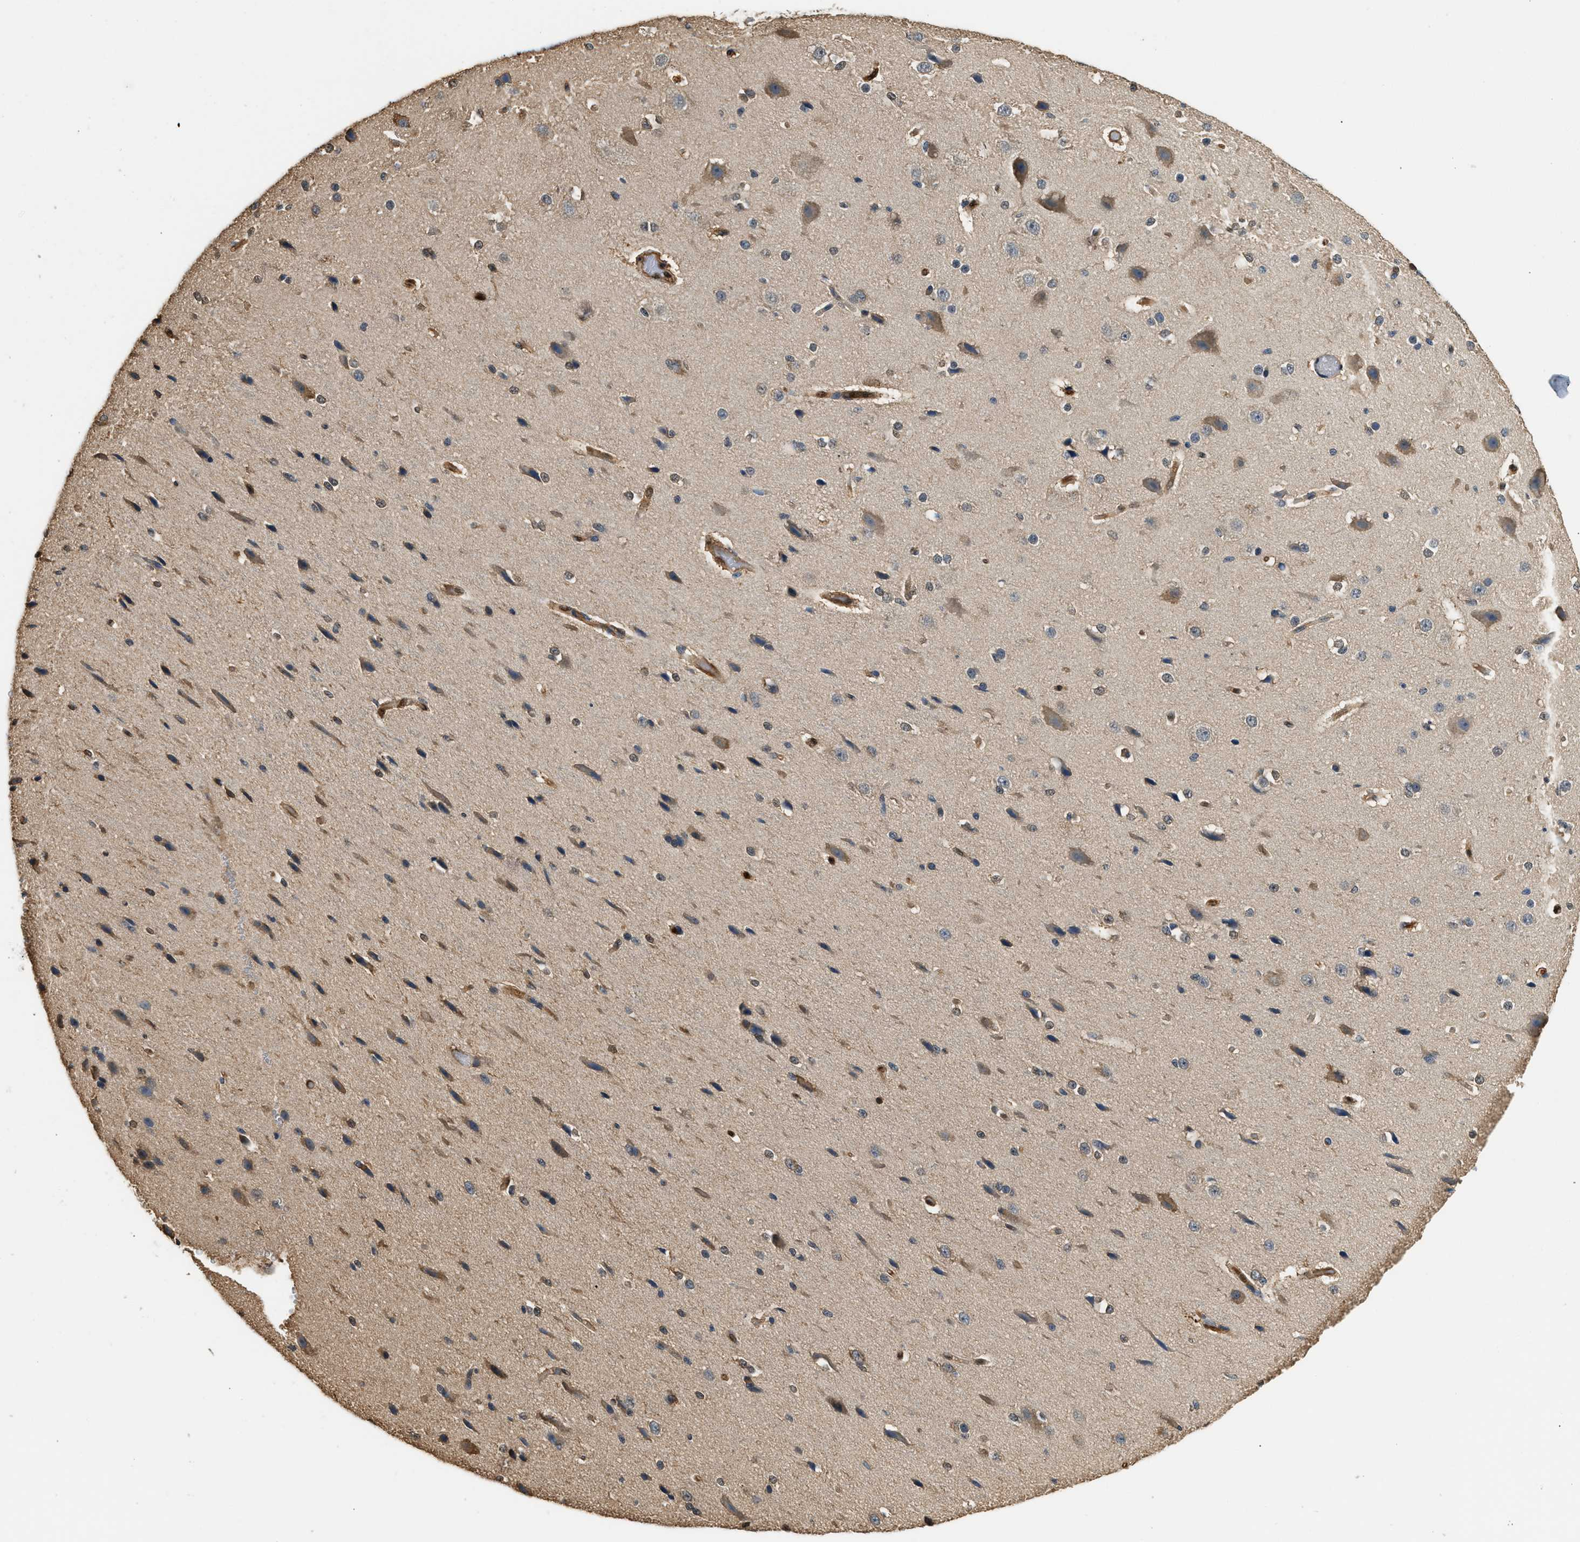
{"staining": {"intensity": "moderate", "quantity": ">75%", "location": "cytoplasmic/membranous,nuclear"}, "tissue": "cerebral cortex", "cell_type": "Endothelial cells", "image_type": "normal", "snomed": [{"axis": "morphology", "description": "Normal tissue, NOS"}, {"axis": "morphology", "description": "Developmental malformation"}, {"axis": "topography", "description": "Cerebral cortex"}], "caption": "This histopathology image shows immunohistochemistry staining of unremarkable human cerebral cortex, with medium moderate cytoplasmic/membranous,nuclear staining in about >75% of endothelial cells.", "gene": "ANXA3", "patient": {"sex": "female", "age": 30}}